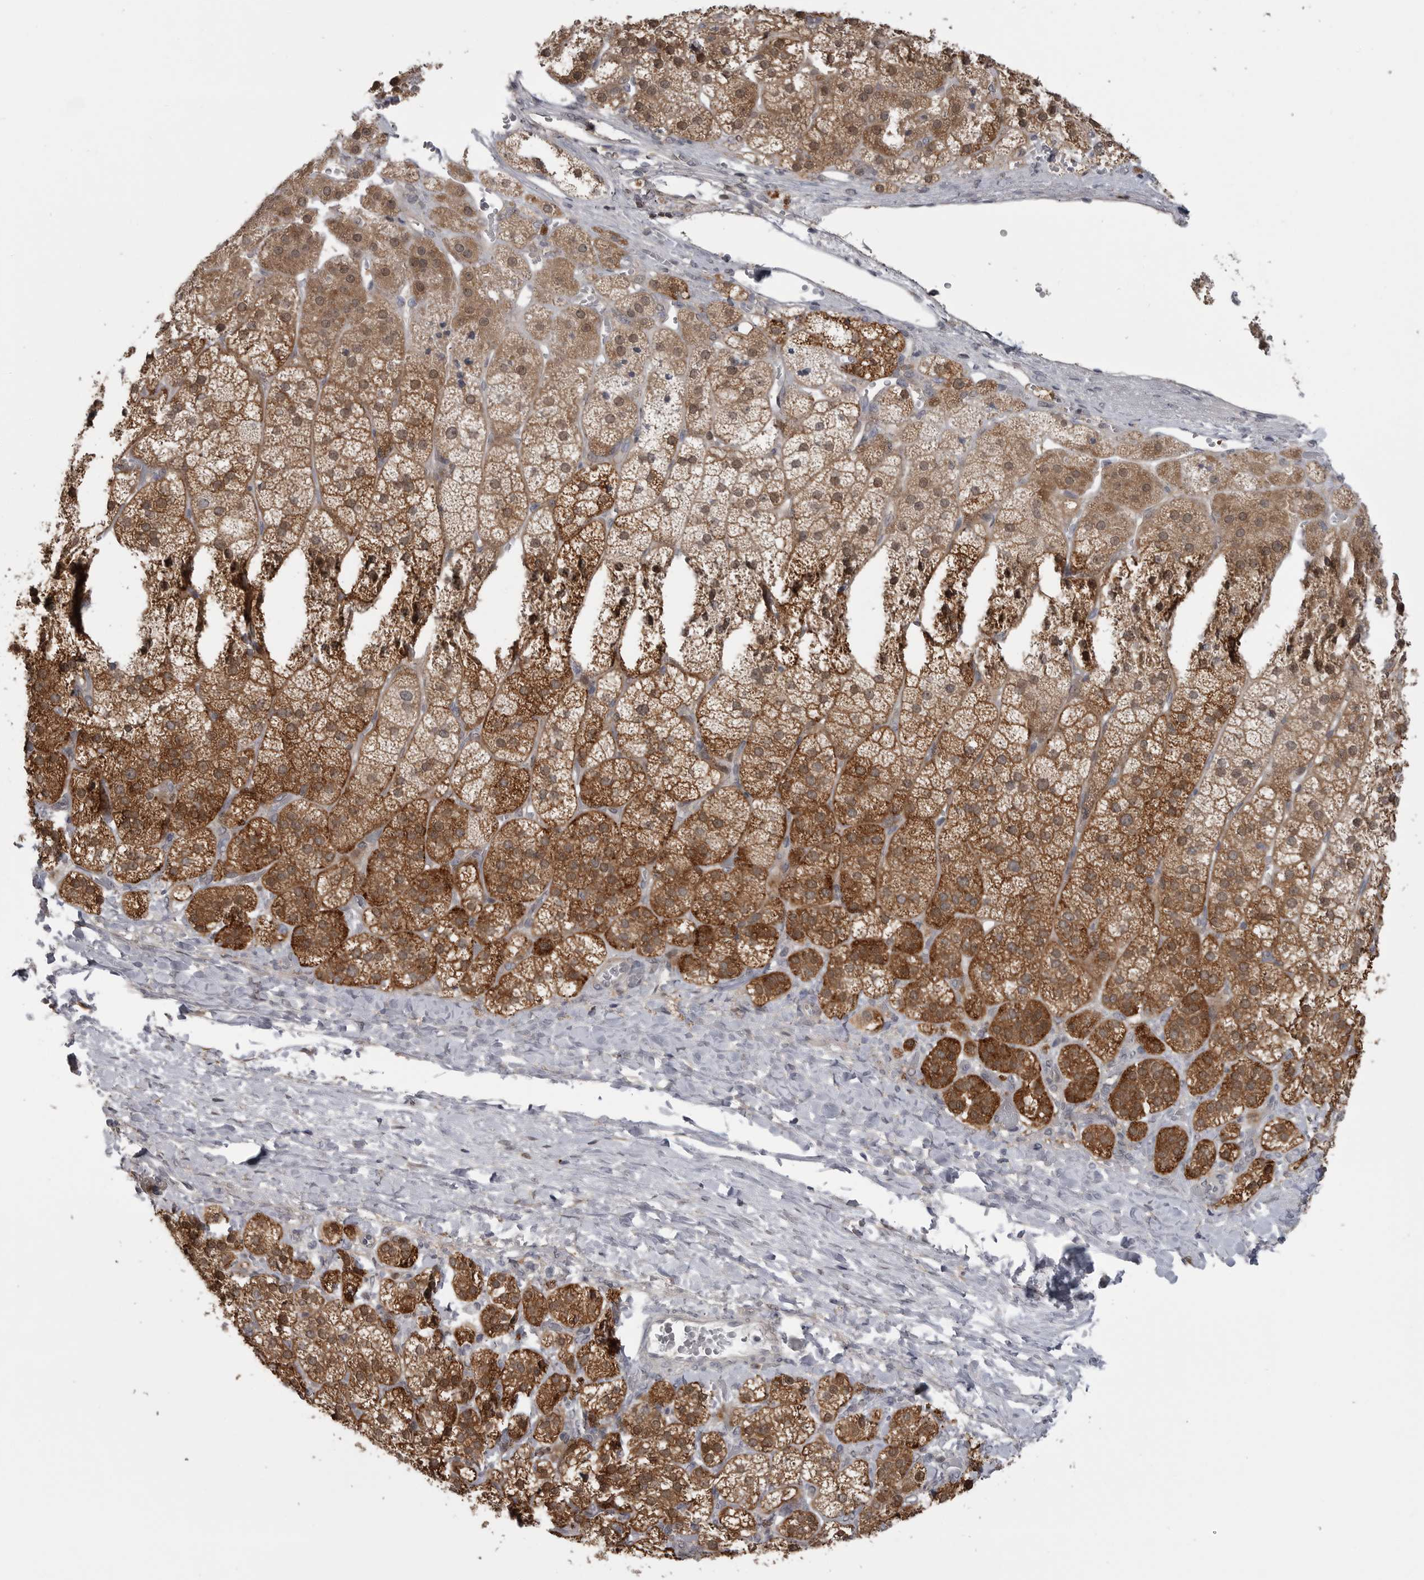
{"staining": {"intensity": "moderate", "quantity": ">75%", "location": "cytoplasmic/membranous,nuclear"}, "tissue": "adrenal gland", "cell_type": "Glandular cells", "image_type": "normal", "snomed": [{"axis": "morphology", "description": "Normal tissue, NOS"}, {"axis": "topography", "description": "Adrenal gland"}], "caption": "Human adrenal gland stained with a brown dye demonstrates moderate cytoplasmic/membranous,nuclear positive positivity in about >75% of glandular cells.", "gene": "MAPK13", "patient": {"sex": "female", "age": 44}}